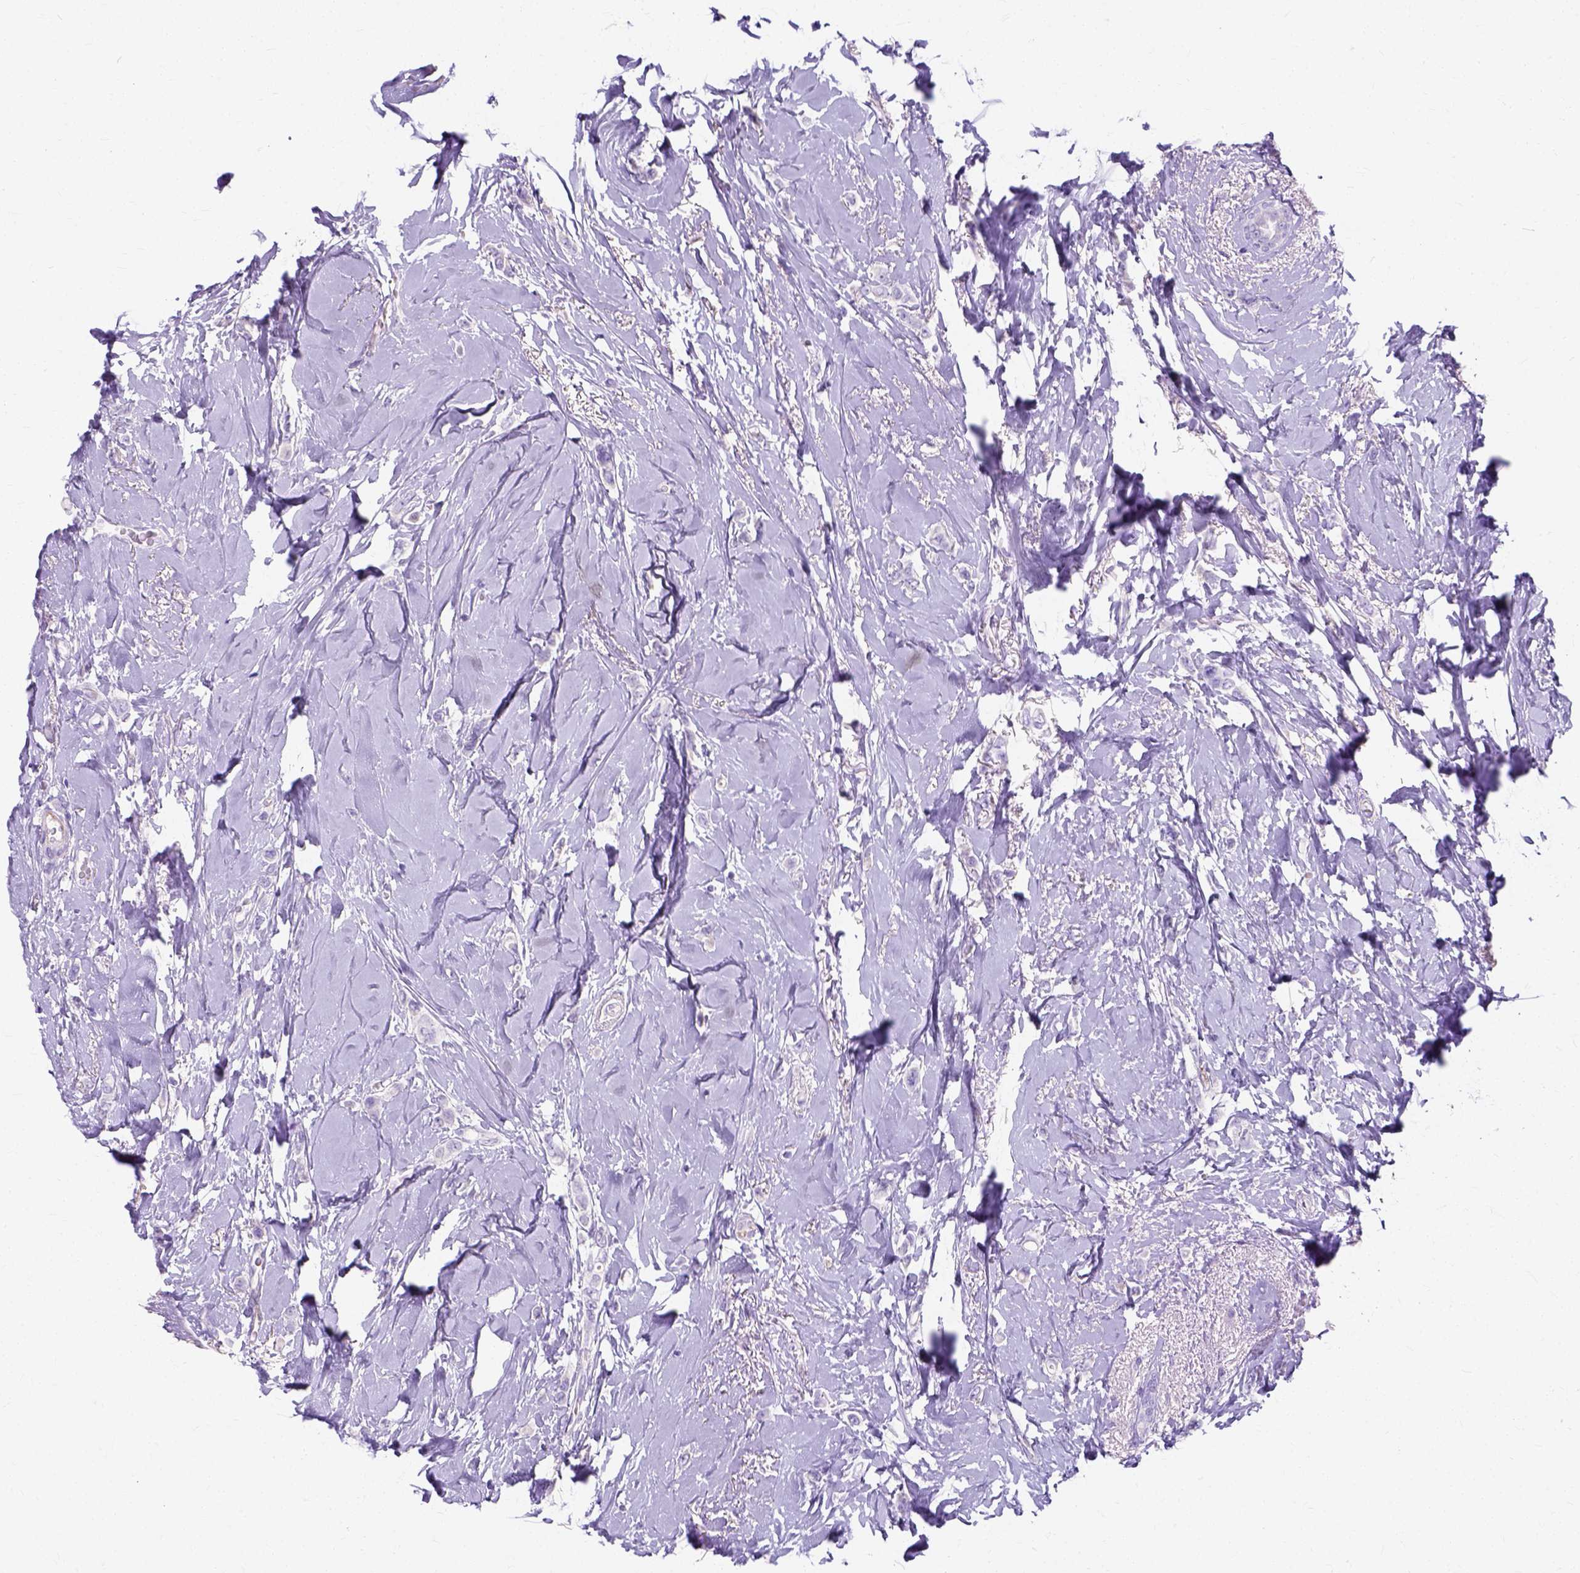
{"staining": {"intensity": "negative", "quantity": "none", "location": "none"}, "tissue": "breast cancer", "cell_type": "Tumor cells", "image_type": "cancer", "snomed": [{"axis": "morphology", "description": "Lobular carcinoma"}, {"axis": "topography", "description": "Breast"}], "caption": "This is an immunohistochemistry histopathology image of human breast lobular carcinoma. There is no positivity in tumor cells.", "gene": "MYH15", "patient": {"sex": "female", "age": 66}}